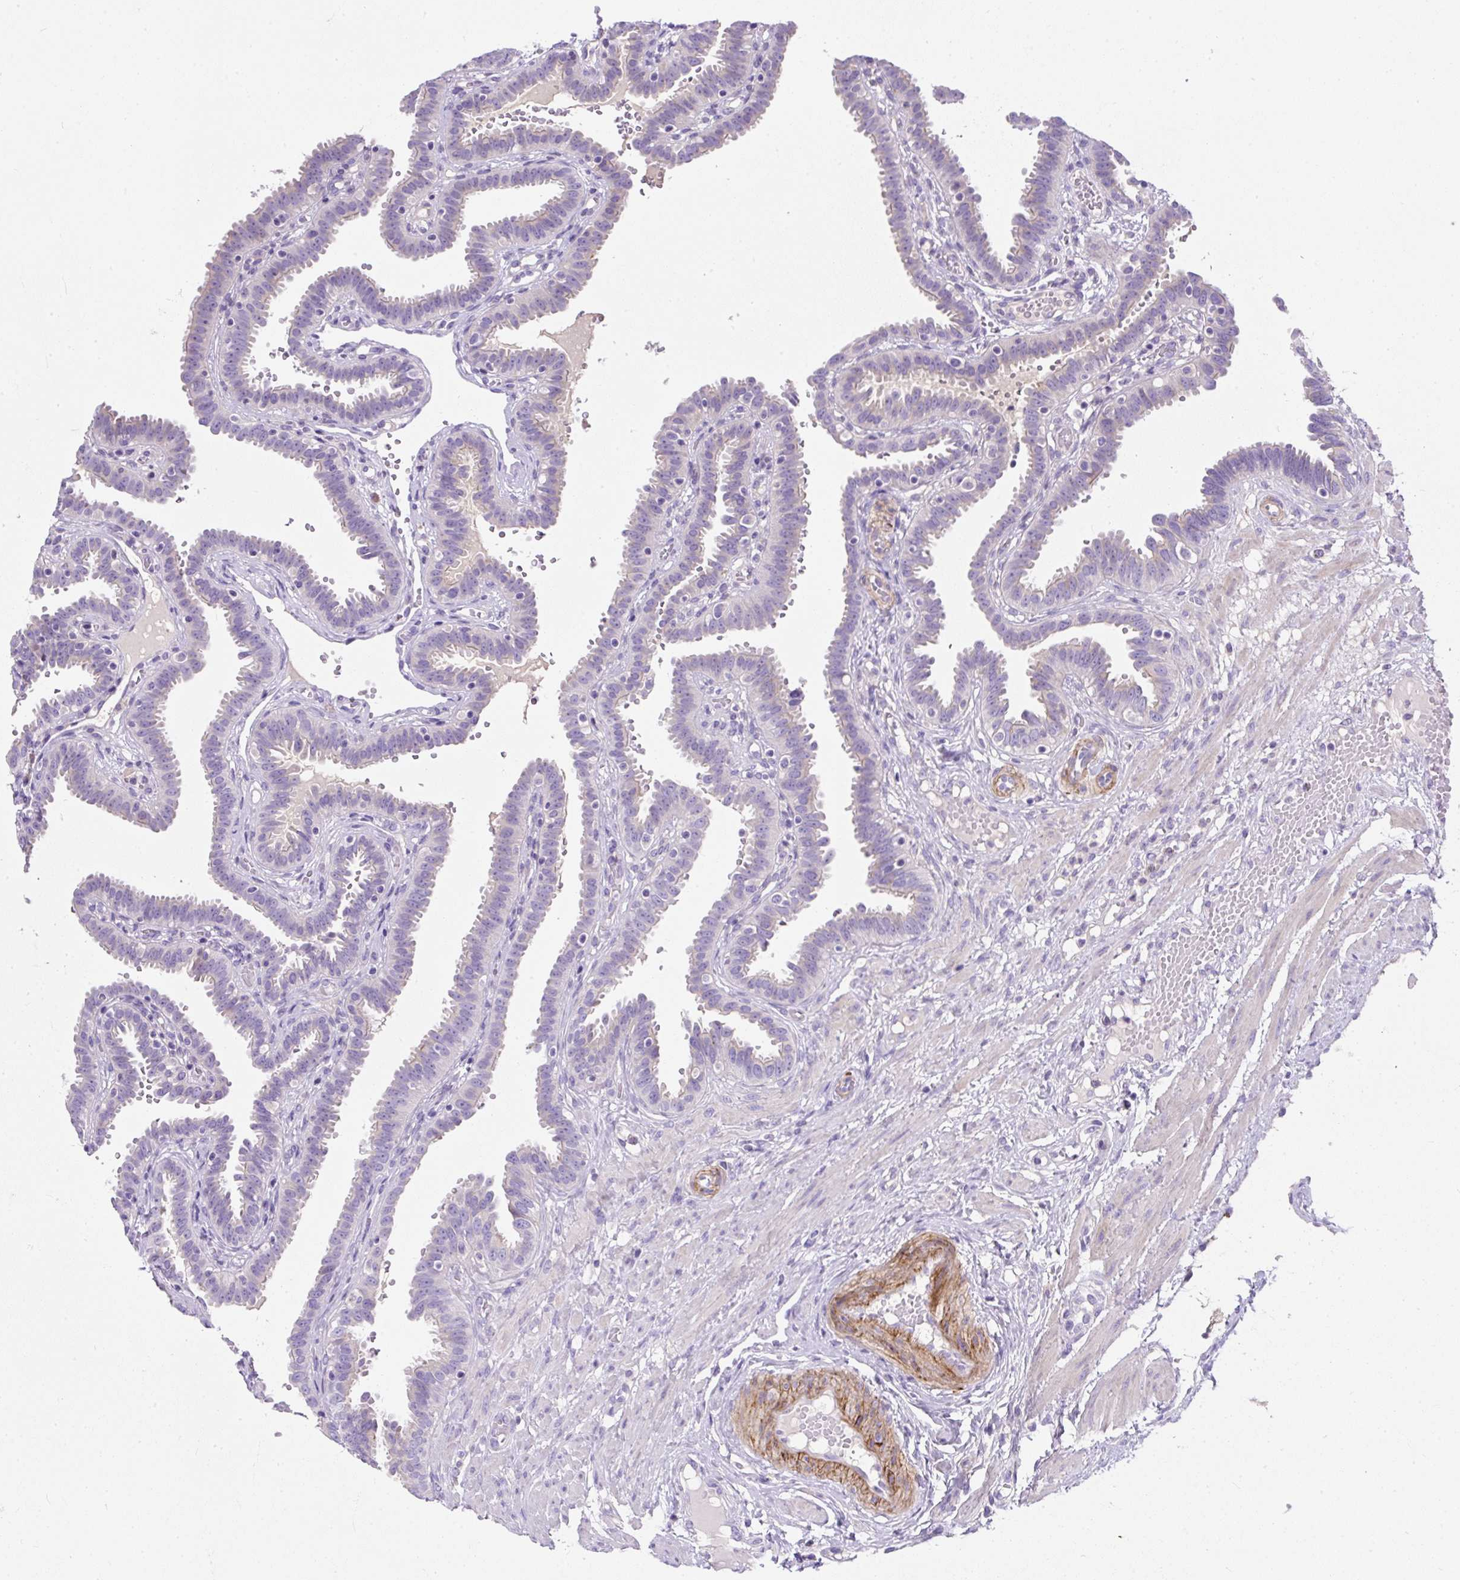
{"staining": {"intensity": "negative", "quantity": "none", "location": "none"}, "tissue": "fallopian tube", "cell_type": "Glandular cells", "image_type": "normal", "snomed": [{"axis": "morphology", "description": "Normal tissue, NOS"}, {"axis": "topography", "description": "Fallopian tube"}], "caption": "An immunohistochemistry (IHC) micrograph of benign fallopian tube is shown. There is no staining in glandular cells of fallopian tube.", "gene": "SUSD5", "patient": {"sex": "female", "age": 37}}